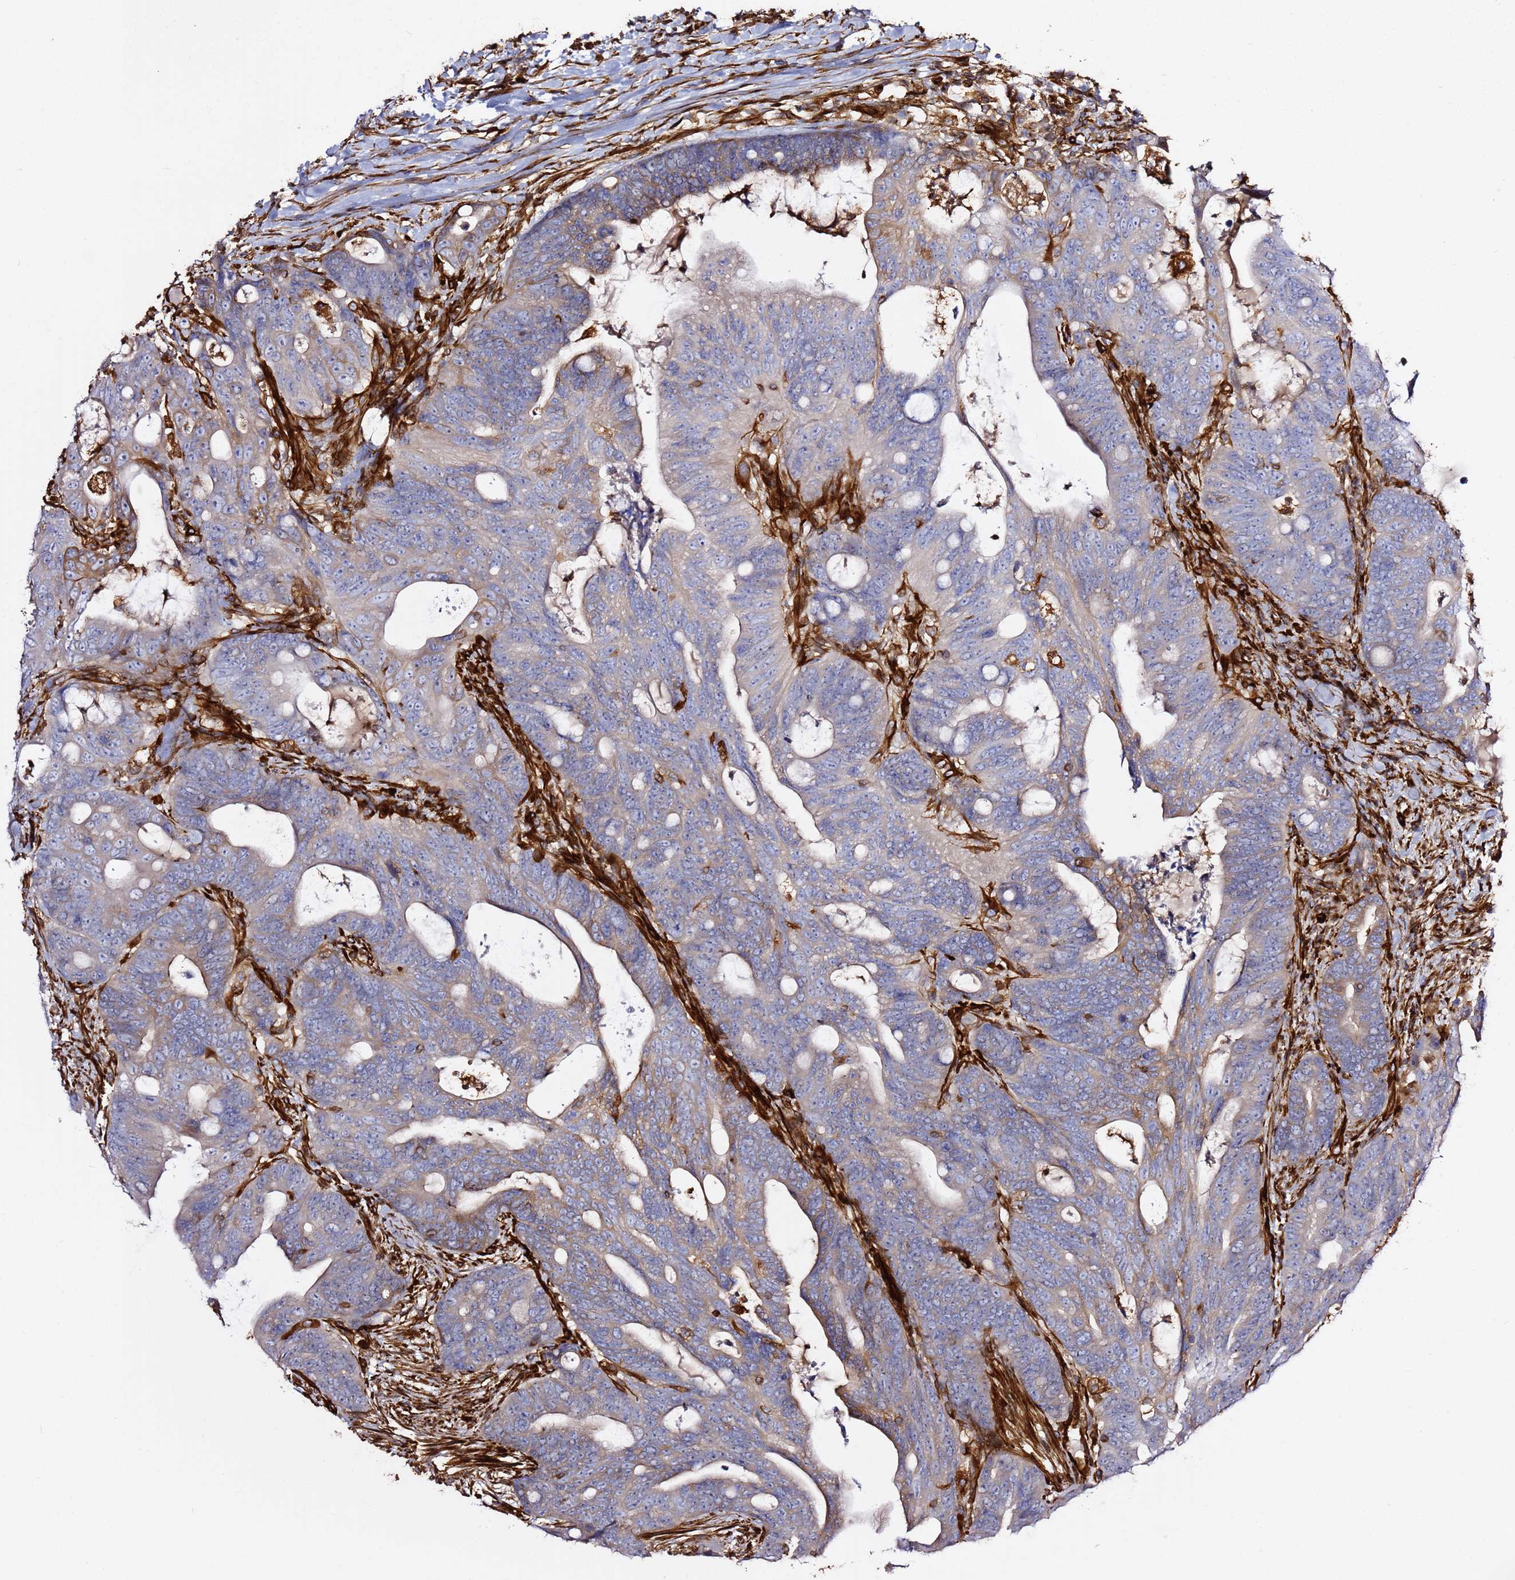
{"staining": {"intensity": "negative", "quantity": "none", "location": "none"}, "tissue": "colorectal cancer", "cell_type": "Tumor cells", "image_type": "cancer", "snomed": [{"axis": "morphology", "description": "Adenocarcinoma, NOS"}, {"axis": "topography", "description": "Colon"}], "caption": "This is a histopathology image of immunohistochemistry (IHC) staining of colorectal cancer (adenocarcinoma), which shows no positivity in tumor cells. (Immunohistochemistry, brightfield microscopy, high magnification).", "gene": "MRGPRE", "patient": {"sex": "female", "age": 82}}